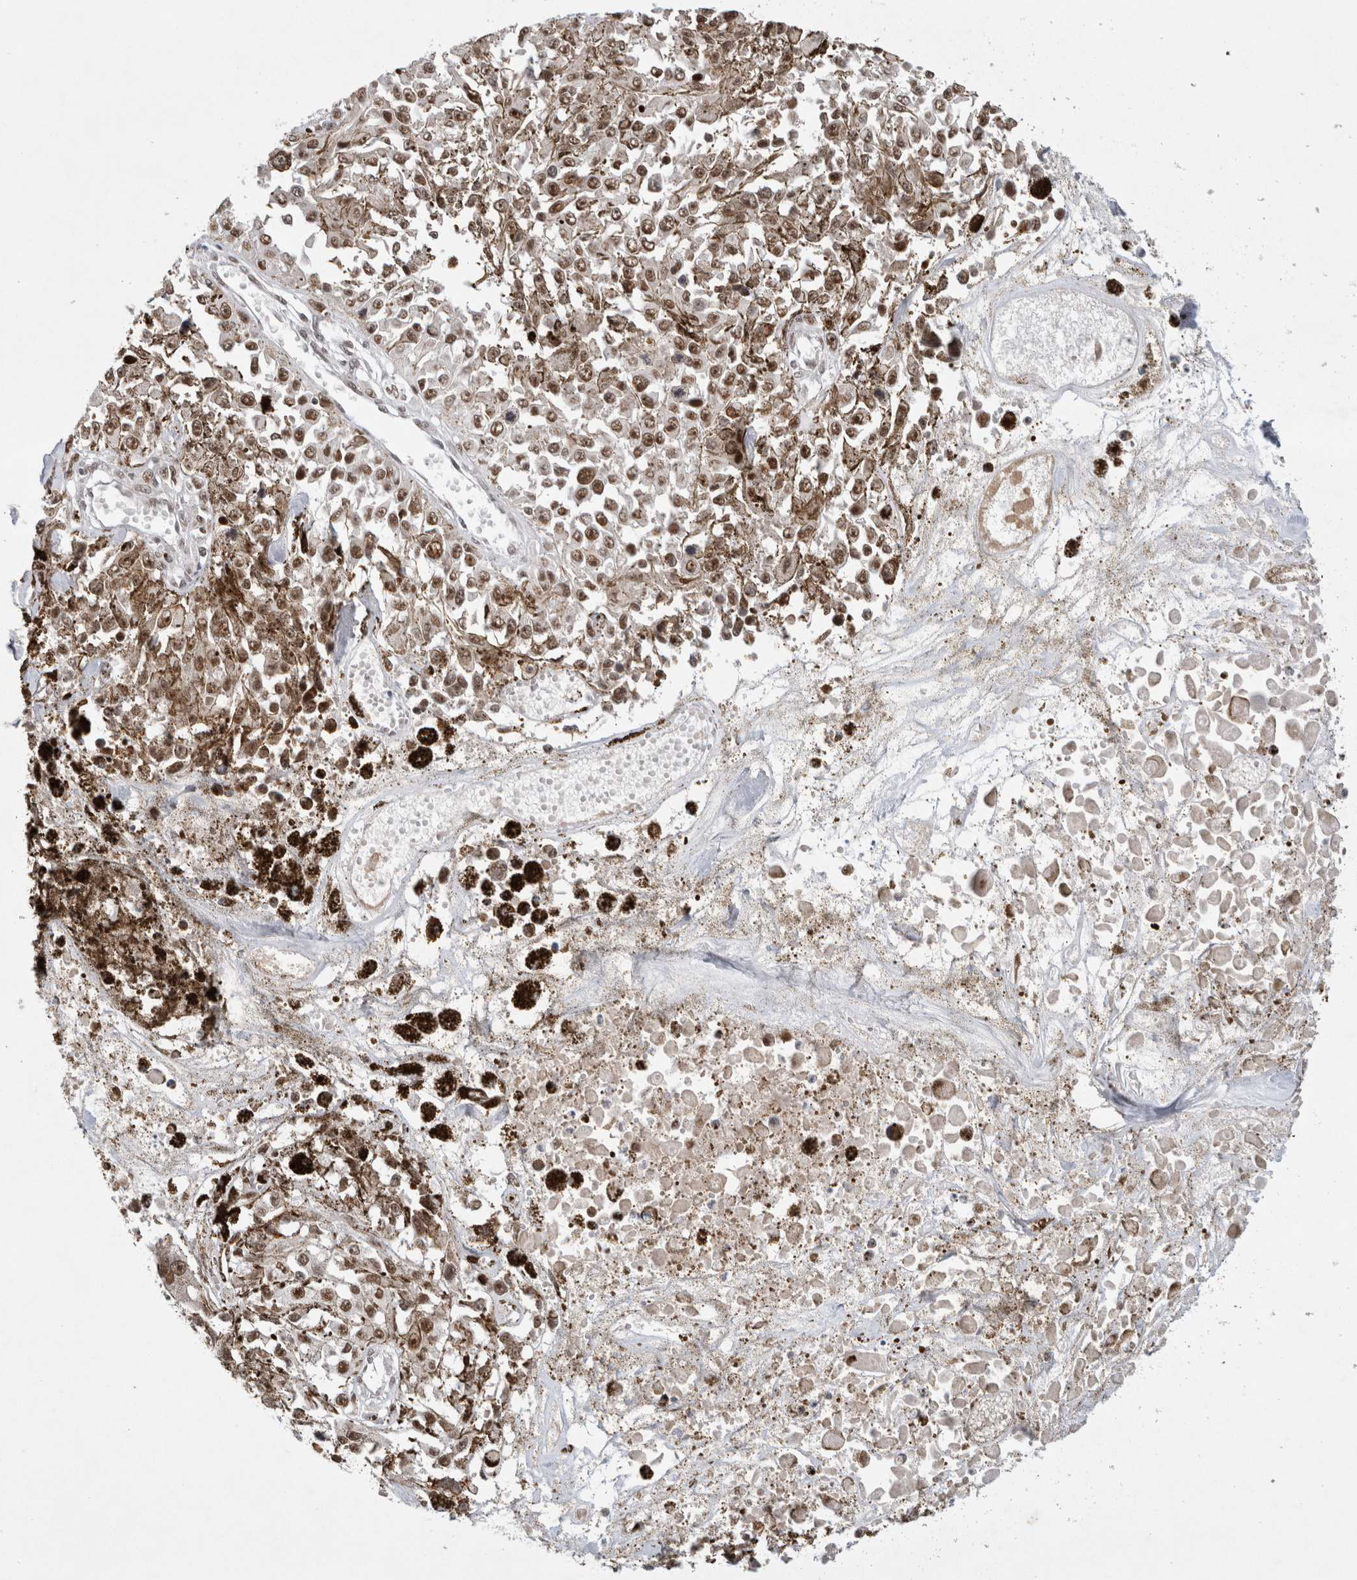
{"staining": {"intensity": "moderate", "quantity": ">75%", "location": "nuclear"}, "tissue": "melanoma", "cell_type": "Tumor cells", "image_type": "cancer", "snomed": [{"axis": "morphology", "description": "Malignant melanoma, Metastatic site"}, {"axis": "topography", "description": "Lymph node"}], "caption": "IHC of human melanoma shows medium levels of moderate nuclear expression in approximately >75% of tumor cells.", "gene": "HESX1", "patient": {"sex": "male", "age": 59}}